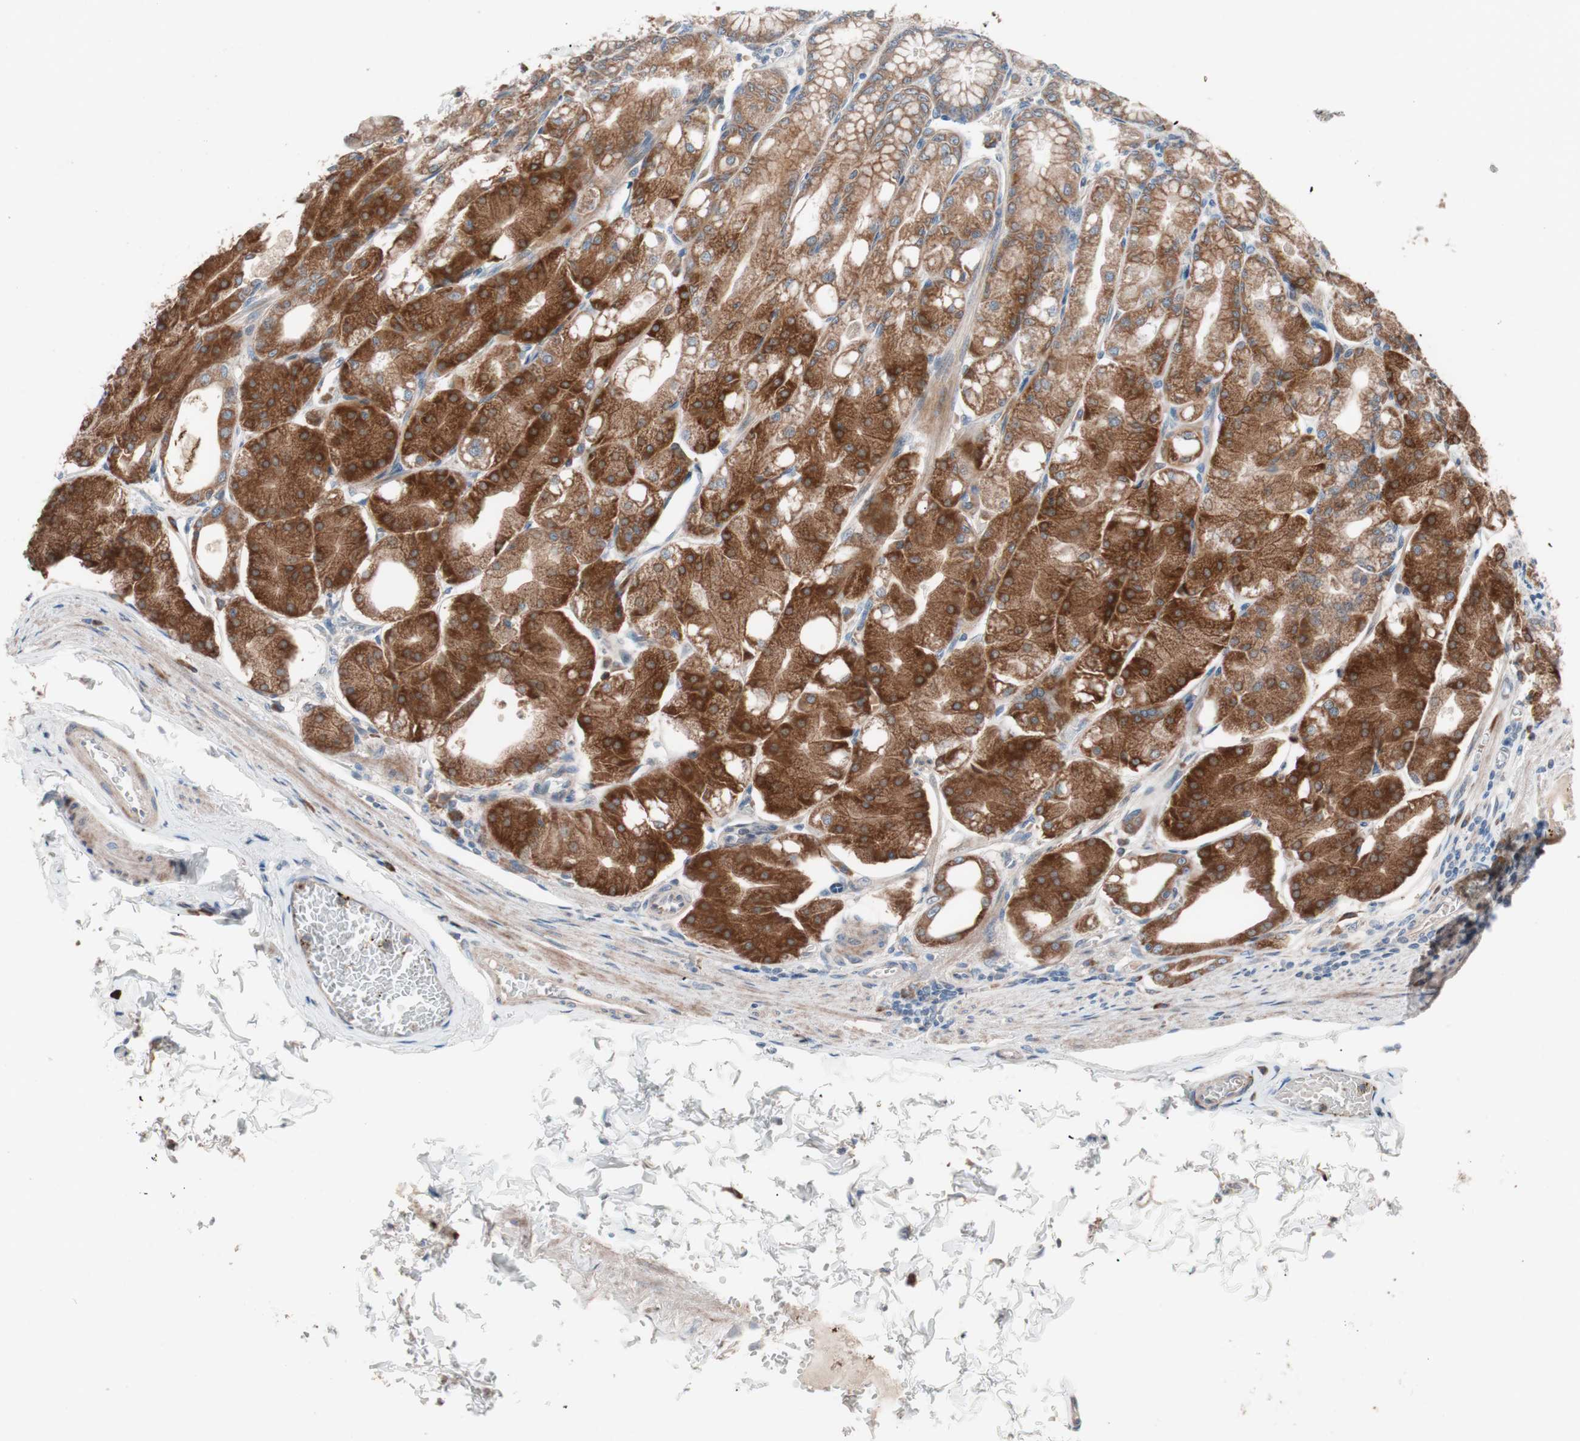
{"staining": {"intensity": "strong", "quantity": ">75%", "location": "cytoplasmic/membranous"}, "tissue": "stomach", "cell_type": "Glandular cells", "image_type": "normal", "snomed": [{"axis": "morphology", "description": "Normal tissue, NOS"}, {"axis": "topography", "description": "Stomach, lower"}], "caption": "Unremarkable stomach shows strong cytoplasmic/membranous positivity in approximately >75% of glandular cells, visualized by immunohistochemistry.", "gene": "FAAH", "patient": {"sex": "male", "age": 71}}